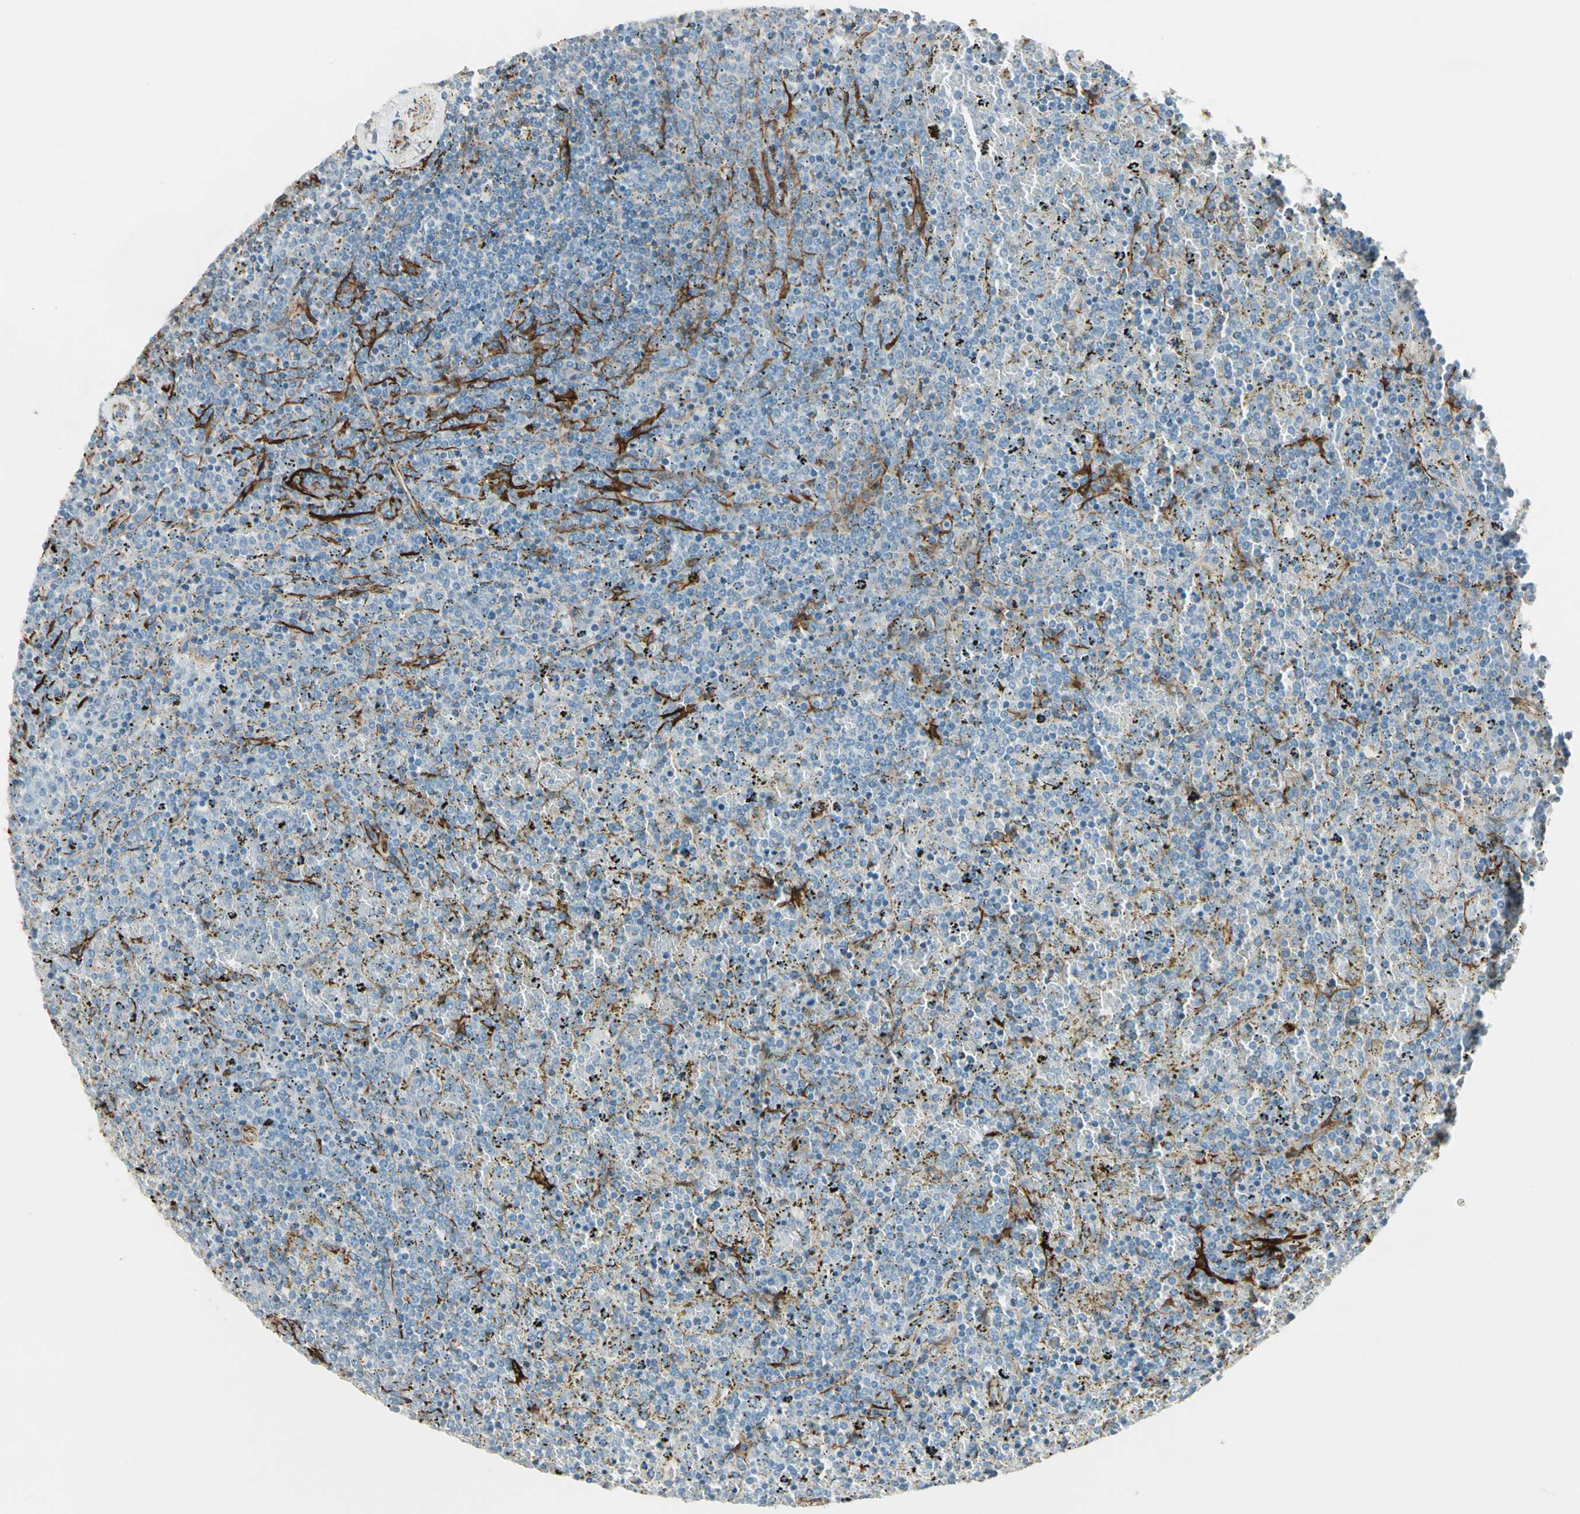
{"staining": {"intensity": "negative", "quantity": "none", "location": "none"}, "tissue": "lymphoma", "cell_type": "Tumor cells", "image_type": "cancer", "snomed": [{"axis": "morphology", "description": "Malignant lymphoma, non-Hodgkin's type, Low grade"}, {"axis": "topography", "description": "Spleen"}], "caption": "A high-resolution micrograph shows immunohistochemistry (IHC) staining of low-grade malignant lymphoma, non-Hodgkin's type, which reveals no significant staining in tumor cells.", "gene": "CALD1", "patient": {"sex": "female", "age": 77}}